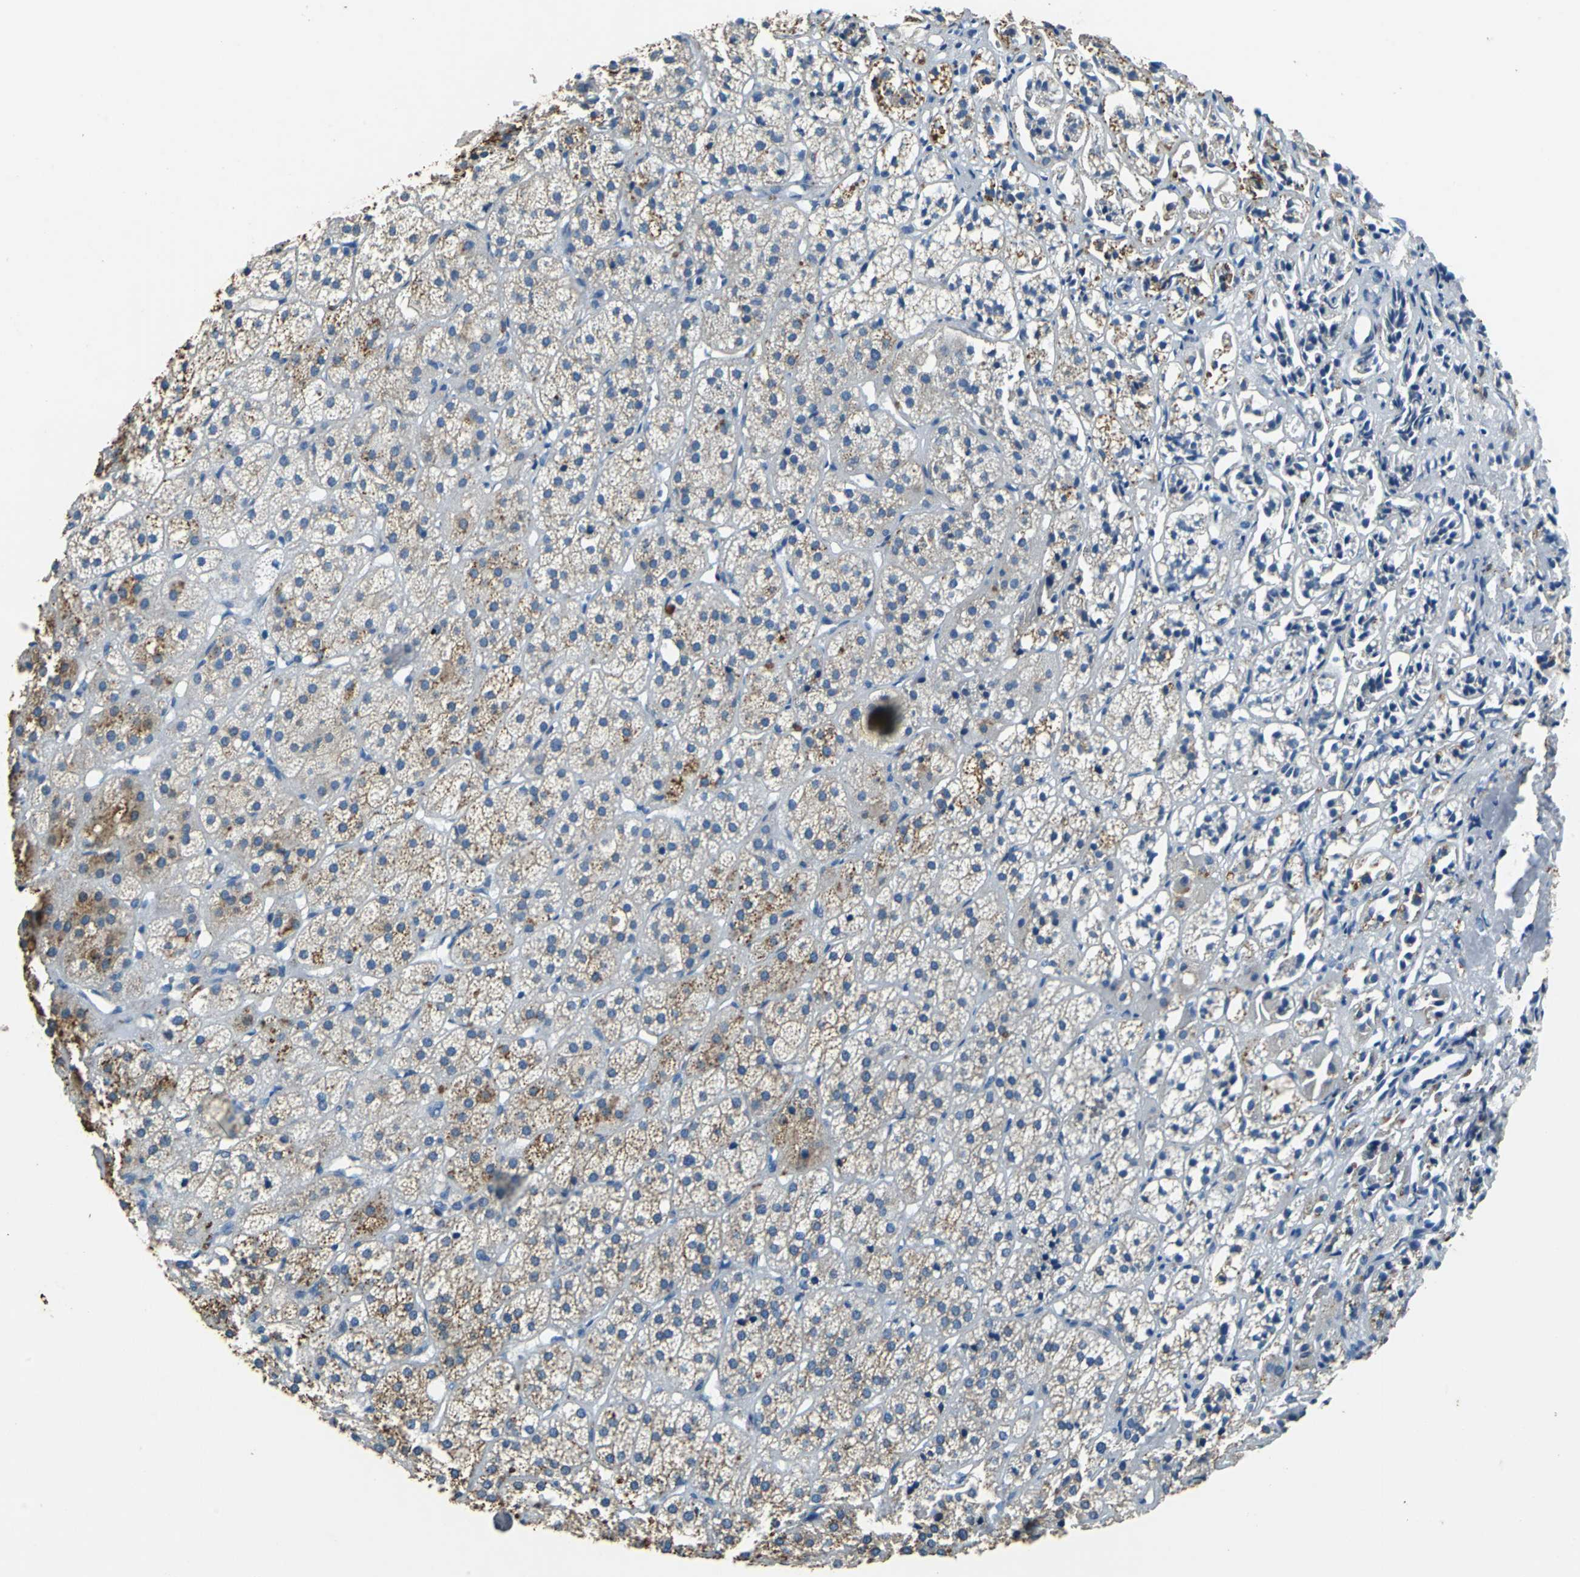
{"staining": {"intensity": "moderate", "quantity": ">75%", "location": "cytoplasmic/membranous"}, "tissue": "adrenal gland", "cell_type": "Glandular cells", "image_type": "normal", "snomed": [{"axis": "morphology", "description": "Normal tissue, NOS"}, {"axis": "topography", "description": "Adrenal gland"}], "caption": "Adrenal gland stained with DAB (3,3'-diaminobenzidine) IHC reveals medium levels of moderate cytoplasmic/membranous expression in about >75% of glandular cells.", "gene": "TEX264", "patient": {"sex": "female", "age": 71}}